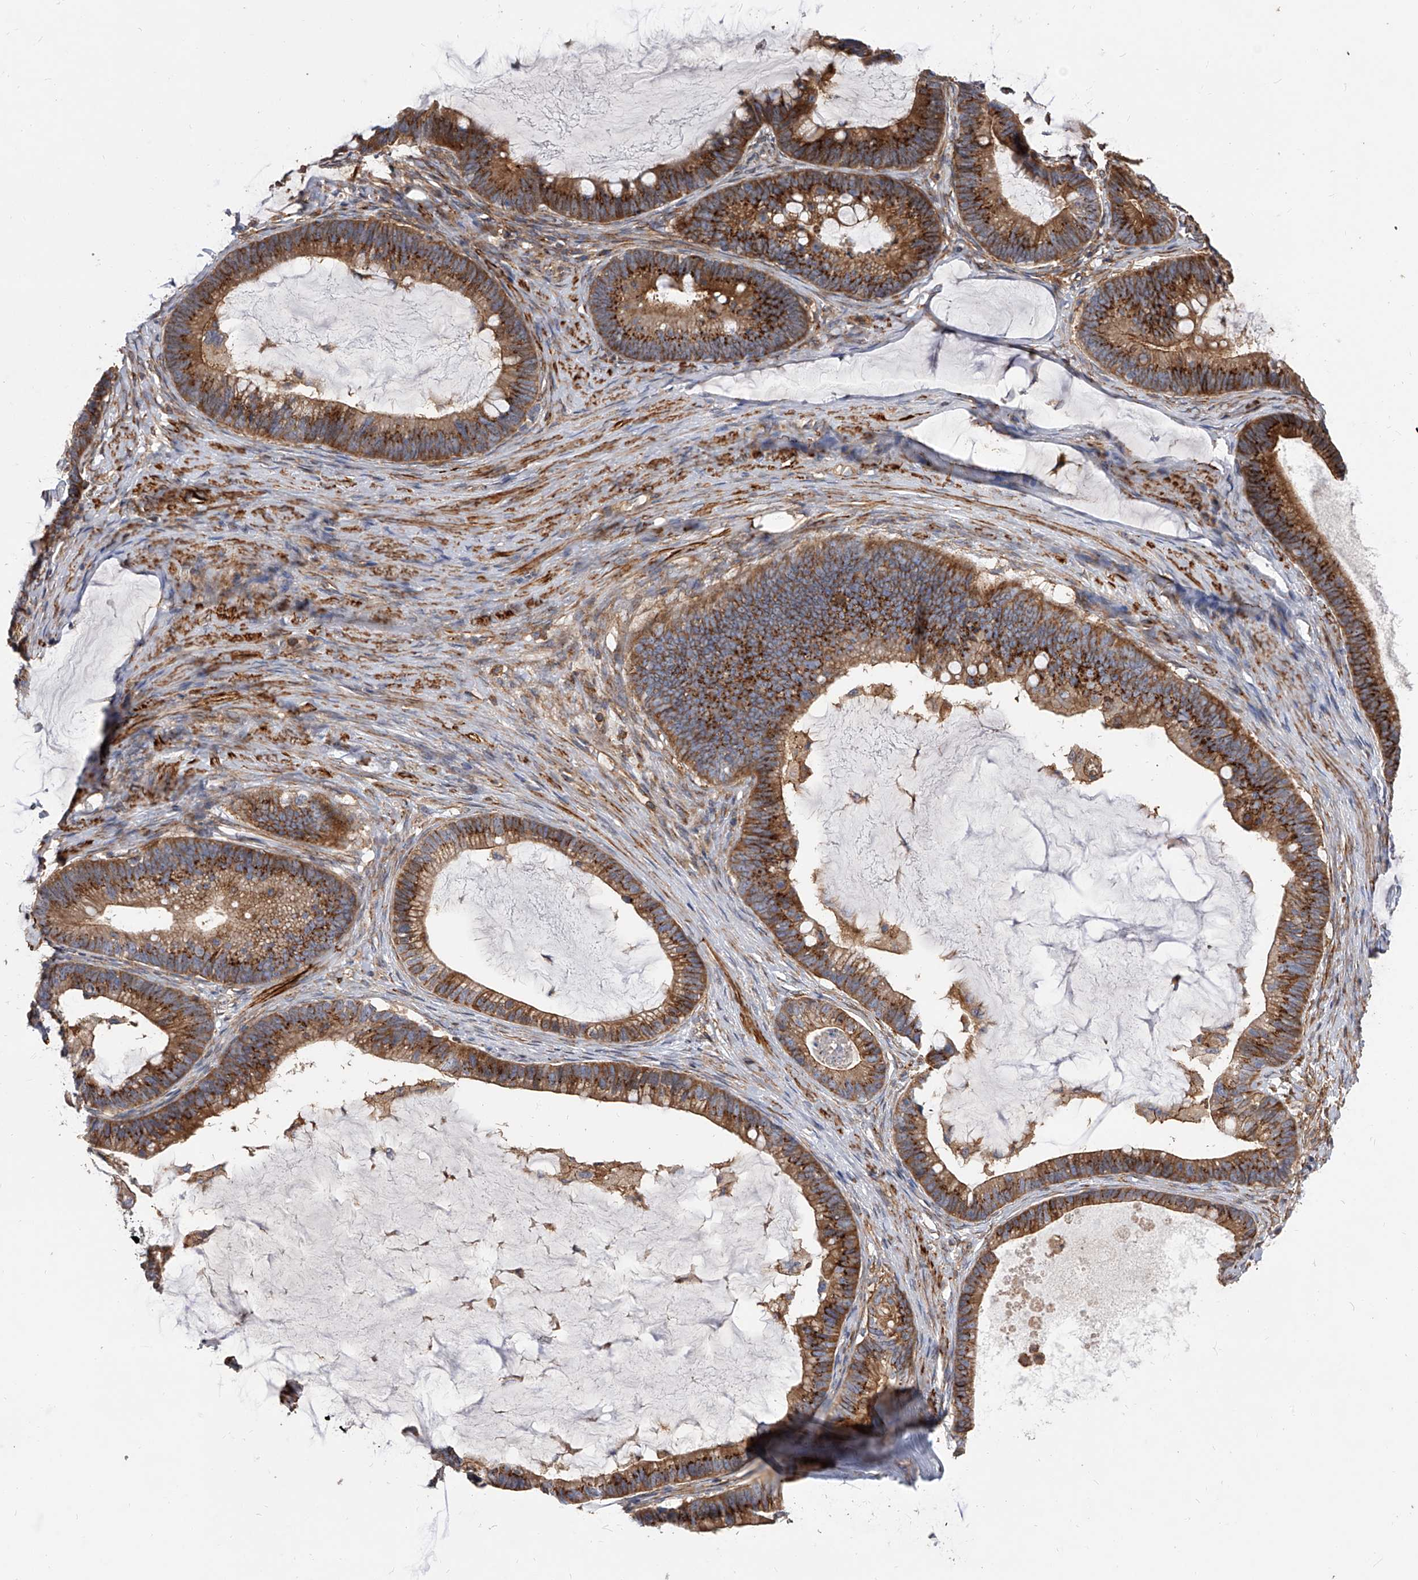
{"staining": {"intensity": "strong", "quantity": ">75%", "location": "cytoplasmic/membranous"}, "tissue": "ovarian cancer", "cell_type": "Tumor cells", "image_type": "cancer", "snomed": [{"axis": "morphology", "description": "Cystadenocarcinoma, mucinous, NOS"}, {"axis": "topography", "description": "Ovary"}], "caption": "This image reveals immunohistochemistry staining of human ovarian cancer, with high strong cytoplasmic/membranous positivity in about >75% of tumor cells.", "gene": "PISD", "patient": {"sex": "female", "age": 61}}